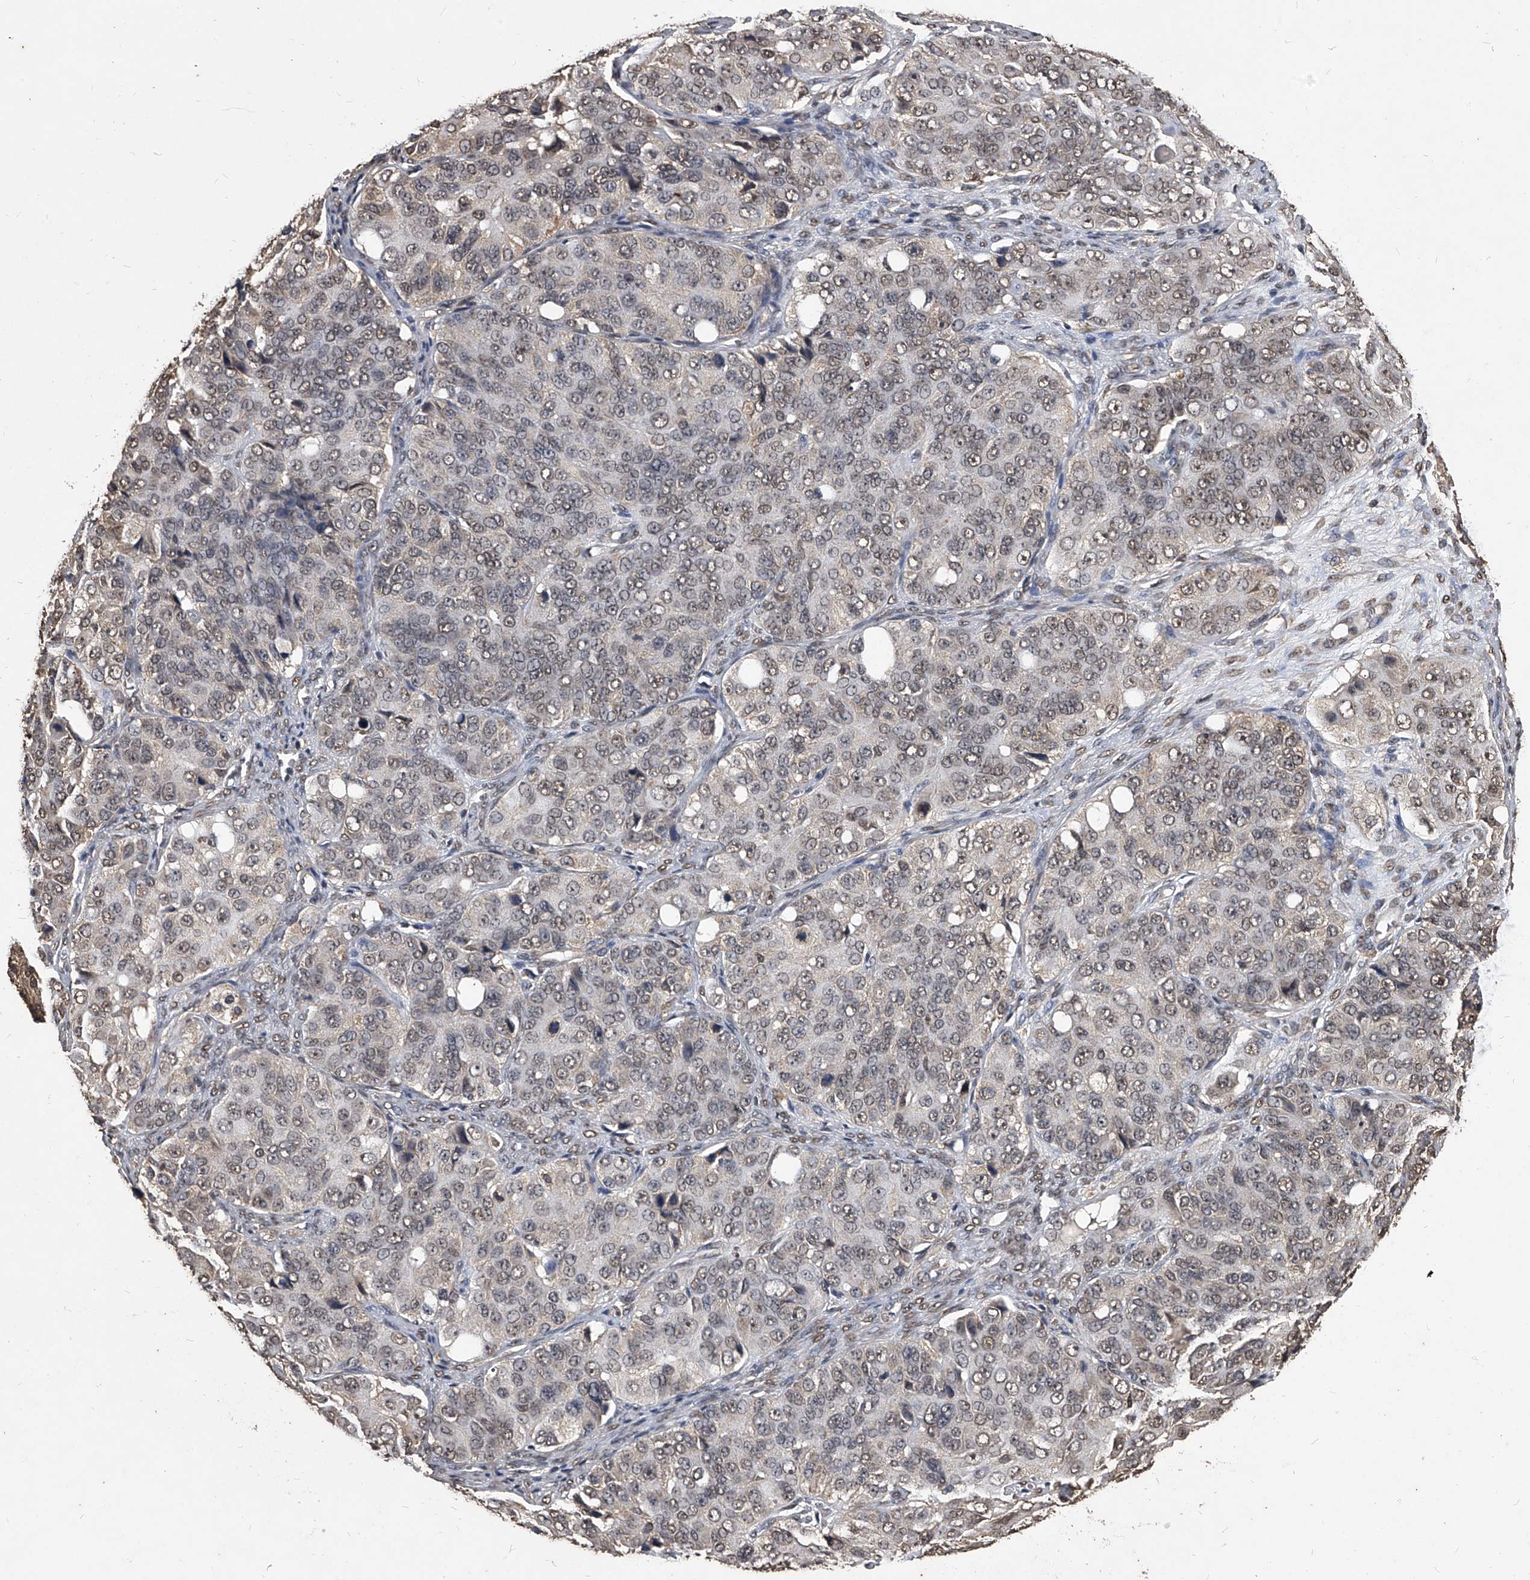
{"staining": {"intensity": "weak", "quantity": "25%-75%", "location": "nuclear"}, "tissue": "ovarian cancer", "cell_type": "Tumor cells", "image_type": "cancer", "snomed": [{"axis": "morphology", "description": "Carcinoma, endometroid"}, {"axis": "topography", "description": "Ovary"}], "caption": "Immunohistochemistry (IHC) photomicrograph of human ovarian cancer (endometroid carcinoma) stained for a protein (brown), which demonstrates low levels of weak nuclear staining in approximately 25%-75% of tumor cells.", "gene": "FBXL4", "patient": {"sex": "female", "age": 51}}